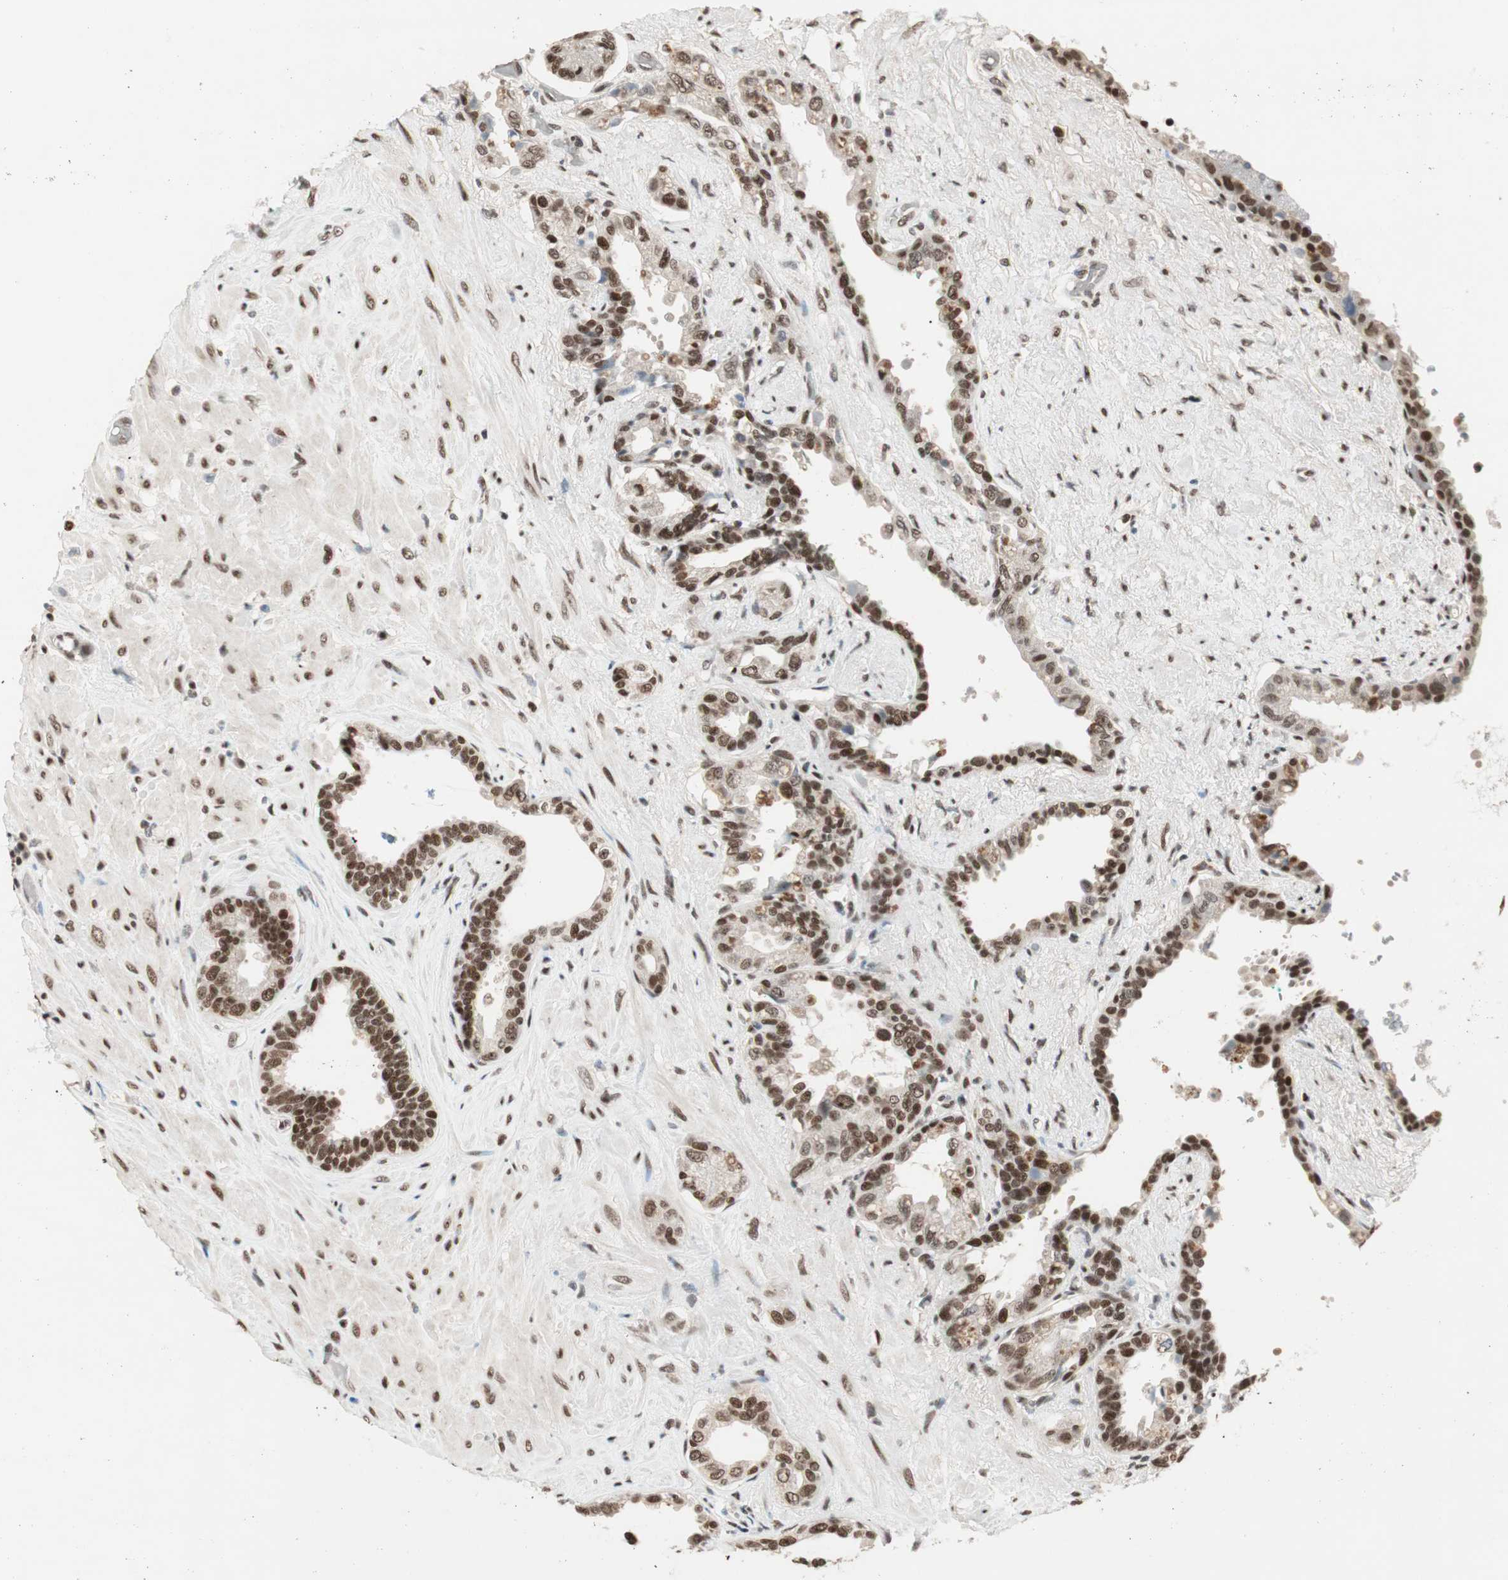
{"staining": {"intensity": "moderate", "quantity": ">75%", "location": "nuclear"}, "tissue": "seminal vesicle", "cell_type": "Glandular cells", "image_type": "normal", "snomed": [{"axis": "morphology", "description": "Normal tissue, NOS"}, {"axis": "topography", "description": "Seminal veicle"}], "caption": "Seminal vesicle stained with immunohistochemistry (IHC) demonstrates moderate nuclear staining in approximately >75% of glandular cells. Using DAB (3,3'-diaminobenzidine) (brown) and hematoxylin (blue) stains, captured at high magnification using brightfield microscopy.", "gene": "MDC1", "patient": {"sex": "male", "age": 61}}